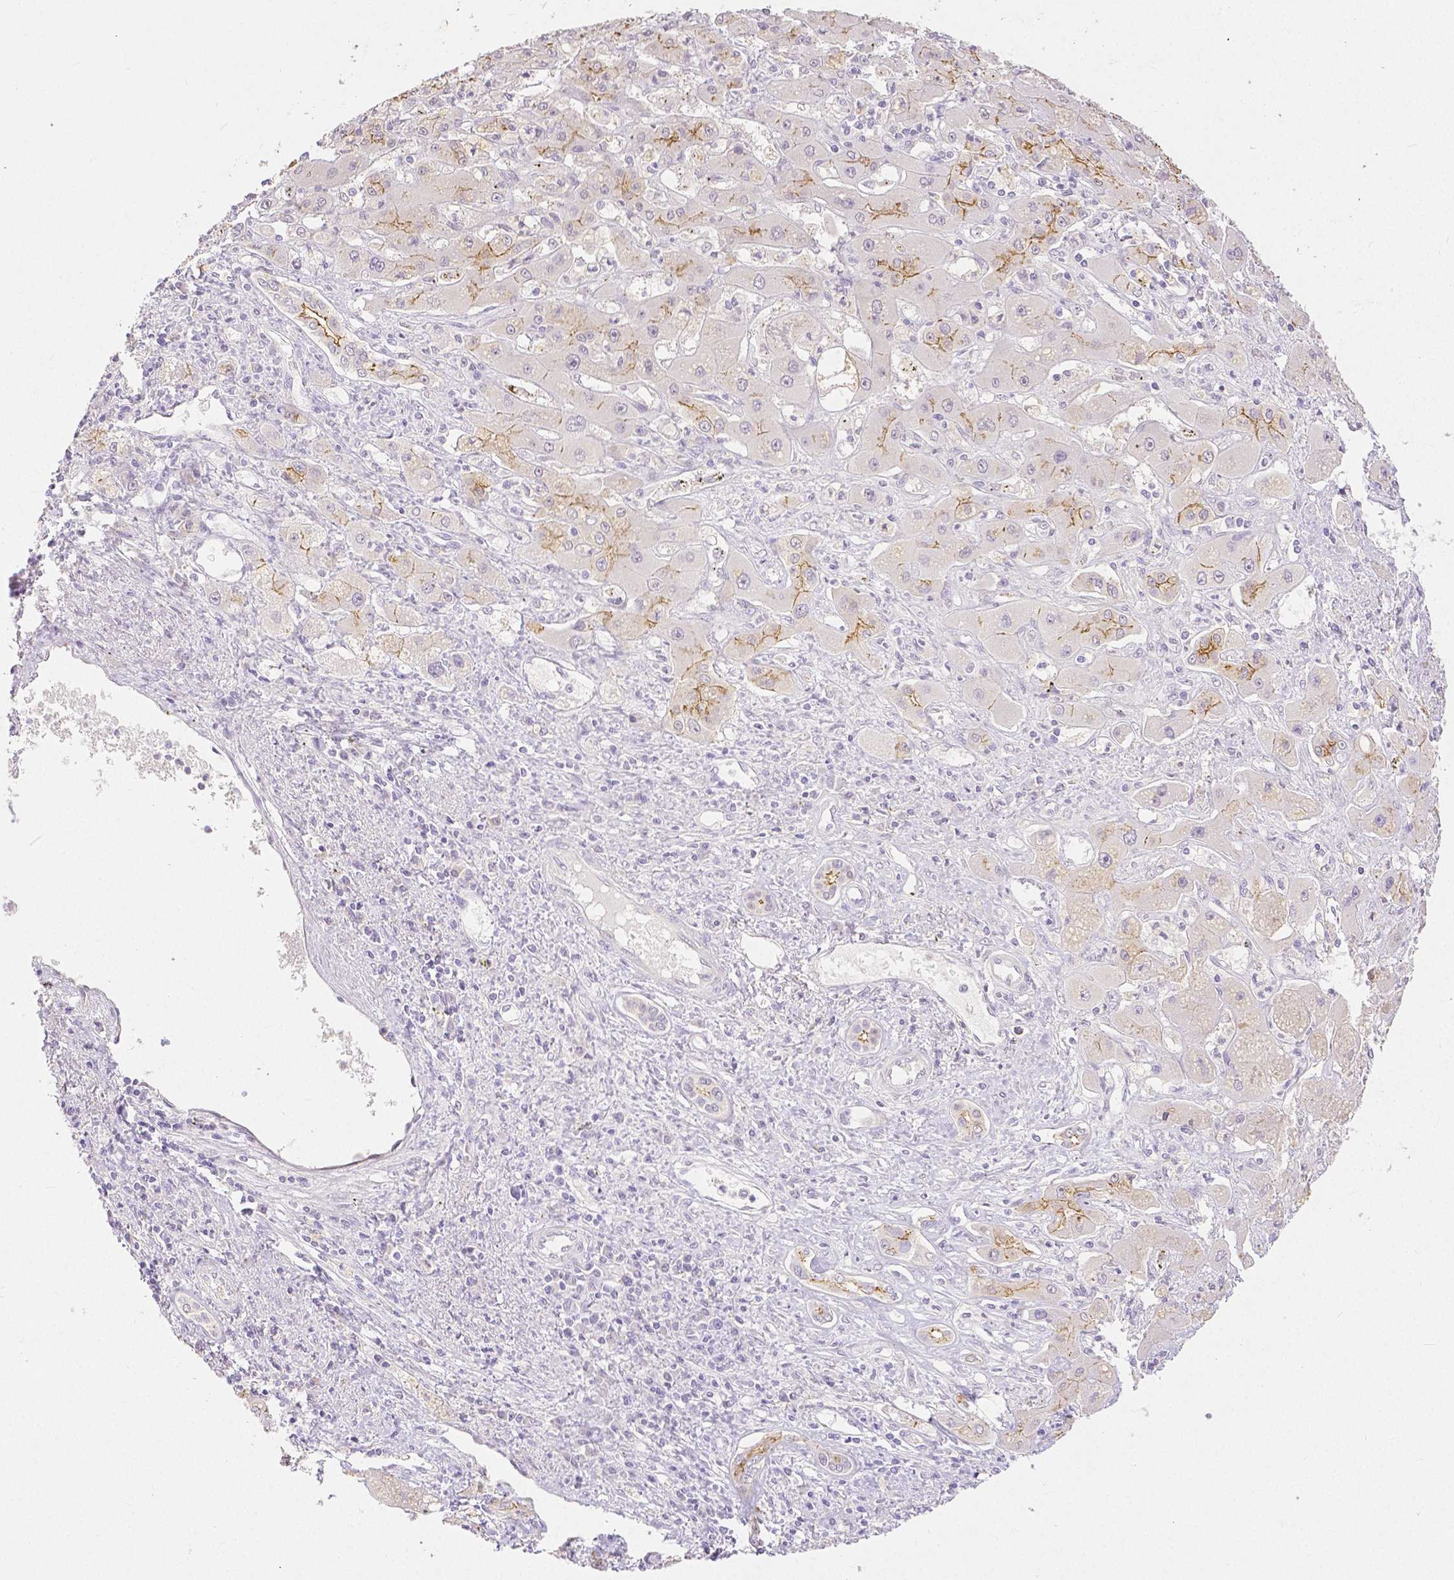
{"staining": {"intensity": "moderate", "quantity": "<25%", "location": "cytoplasmic/membranous"}, "tissue": "liver cancer", "cell_type": "Tumor cells", "image_type": "cancer", "snomed": [{"axis": "morphology", "description": "Cholangiocarcinoma"}, {"axis": "topography", "description": "Liver"}], "caption": "Liver cancer (cholangiocarcinoma) stained with a protein marker reveals moderate staining in tumor cells.", "gene": "OCLN", "patient": {"sex": "male", "age": 67}}